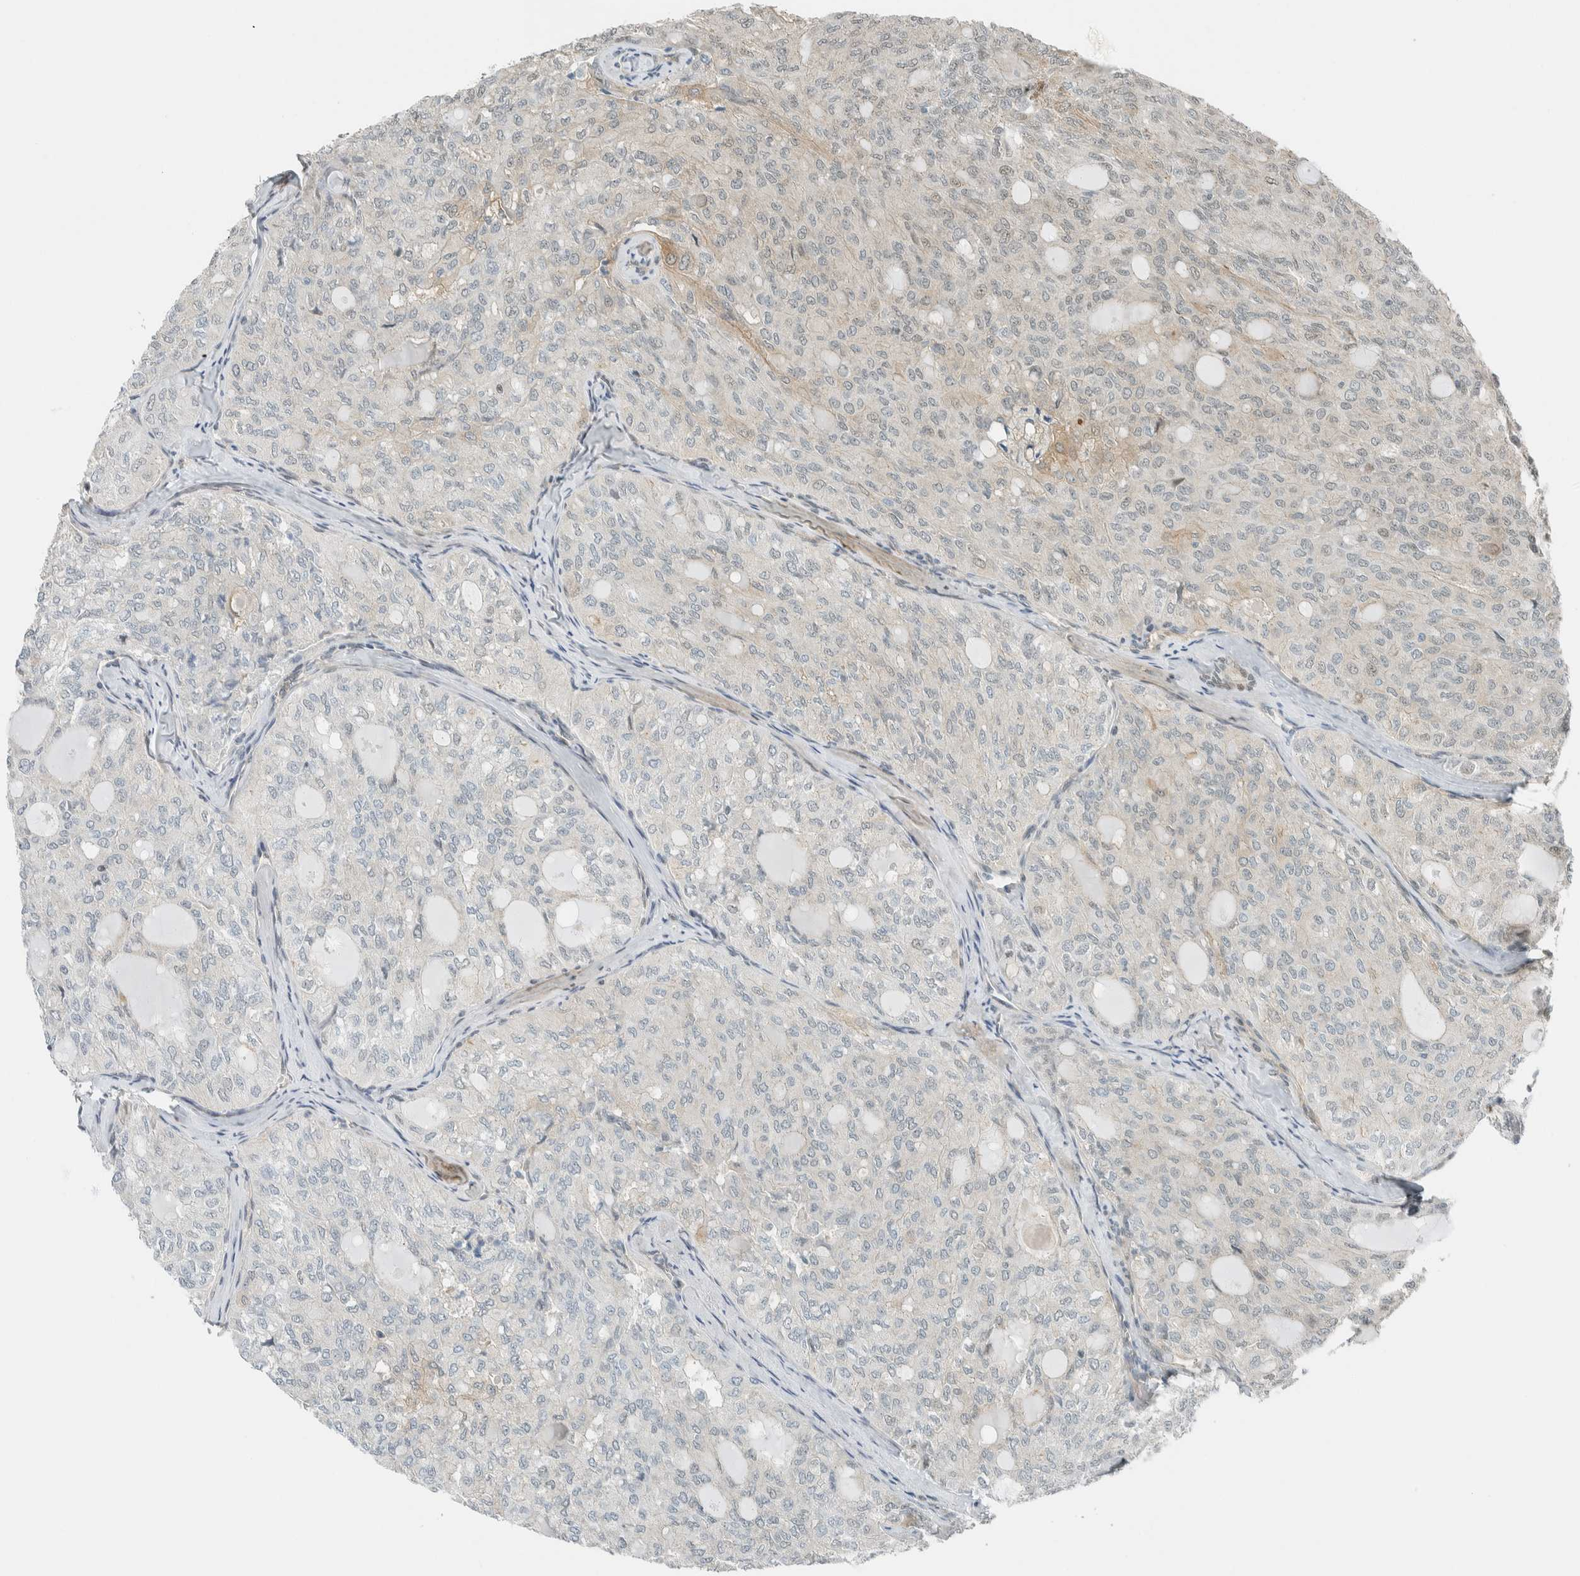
{"staining": {"intensity": "weak", "quantity": "<25%", "location": "cytoplasmic/membranous"}, "tissue": "thyroid cancer", "cell_type": "Tumor cells", "image_type": "cancer", "snomed": [{"axis": "morphology", "description": "Follicular adenoma carcinoma, NOS"}, {"axis": "topography", "description": "Thyroid gland"}], "caption": "Immunohistochemistry image of human thyroid follicular adenoma carcinoma stained for a protein (brown), which reveals no expression in tumor cells.", "gene": "NIBAN2", "patient": {"sex": "male", "age": 75}}